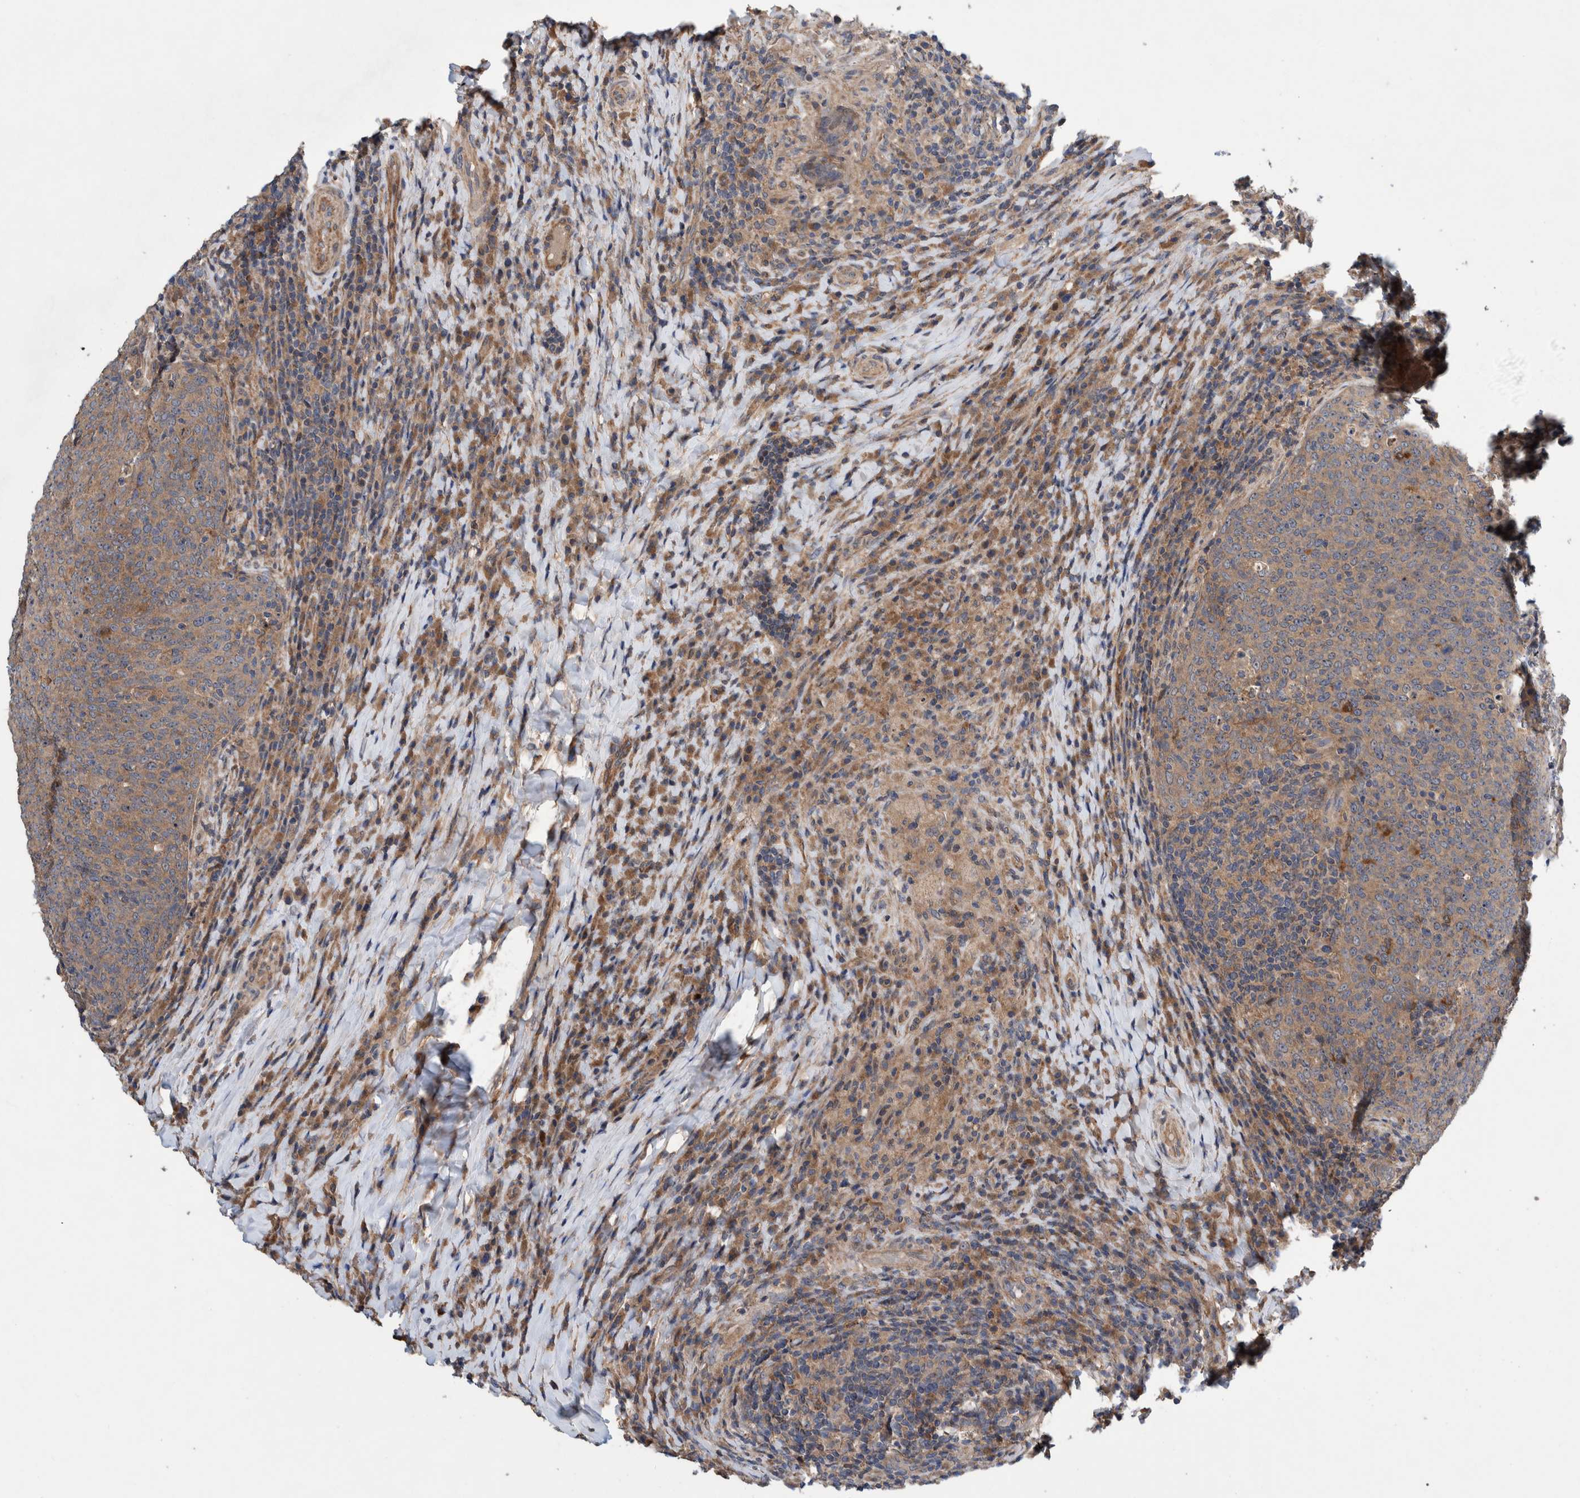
{"staining": {"intensity": "weak", "quantity": ">75%", "location": "cytoplasmic/membranous"}, "tissue": "head and neck cancer", "cell_type": "Tumor cells", "image_type": "cancer", "snomed": [{"axis": "morphology", "description": "Squamous cell carcinoma, NOS"}, {"axis": "morphology", "description": "Squamous cell carcinoma, metastatic, NOS"}, {"axis": "topography", "description": "Lymph node"}, {"axis": "topography", "description": "Head-Neck"}], "caption": "Approximately >75% of tumor cells in head and neck cancer show weak cytoplasmic/membranous protein positivity as visualized by brown immunohistochemical staining.", "gene": "PIK3R6", "patient": {"sex": "male", "age": 62}}